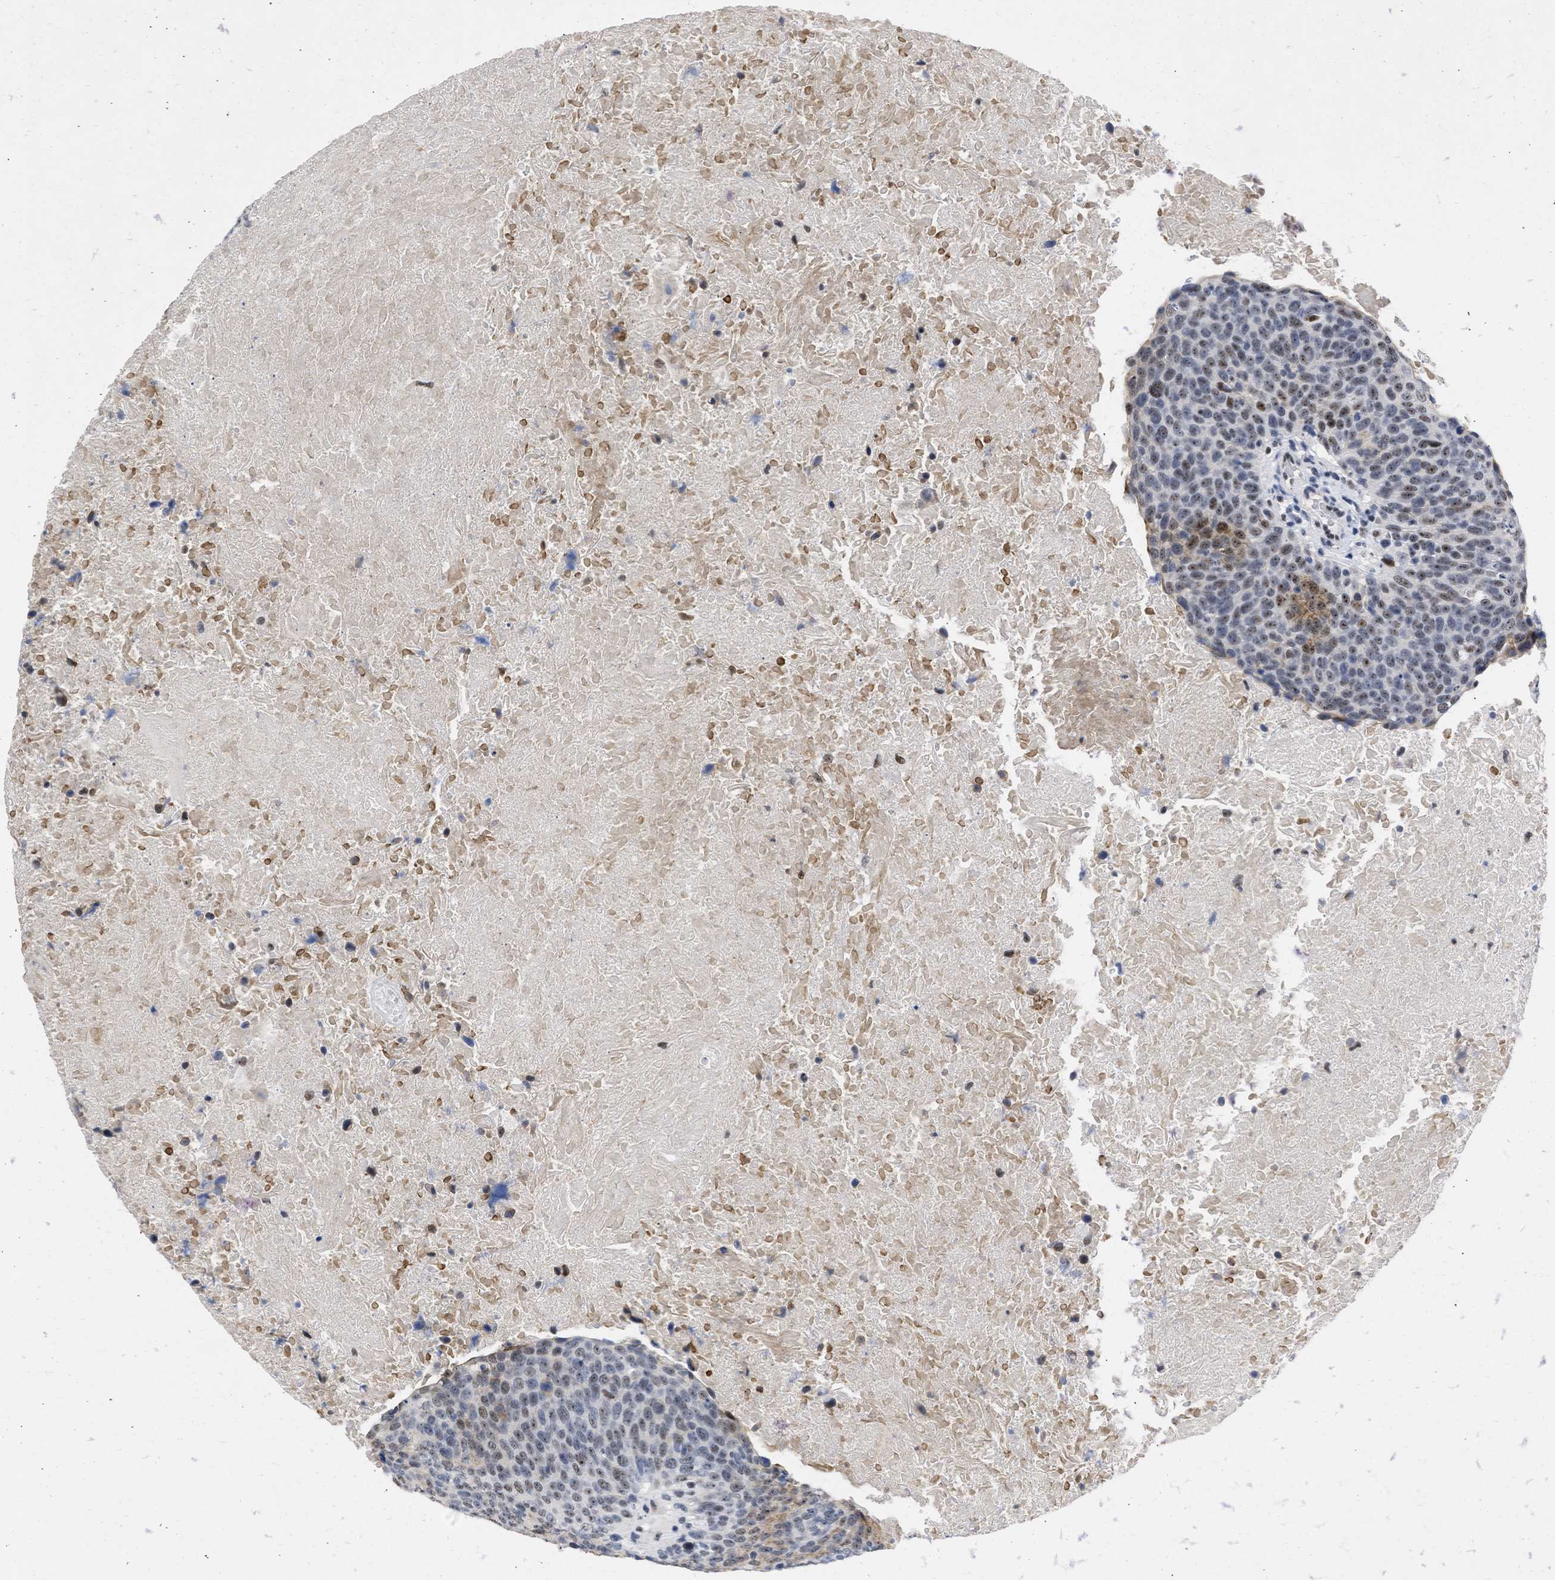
{"staining": {"intensity": "moderate", "quantity": "25%-75%", "location": "cytoplasmic/membranous,nuclear"}, "tissue": "head and neck cancer", "cell_type": "Tumor cells", "image_type": "cancer", "snomed": [{"axis": "morphology", "description": "Squamous cell carcinoma, NOS"}, {"axis": "morphology", "description": "Squamous cell carcinoma, metastatic, NOS"}, {"axis": "topography", "description": "Lymph node"}, {"axis": "topography", "description": "Head-Neck"}], "caption": "An immunohistochemistry histopathology image of neoplastic tissue is shown. Protein staining in brown shows moderate cytoplasmic/membranous and nuclear positivity in head and neck cancer (squamous cell carcinoma) within tumor cells.", "gene": "DDX41", "patient": {"sex": "male", "age": 62}}